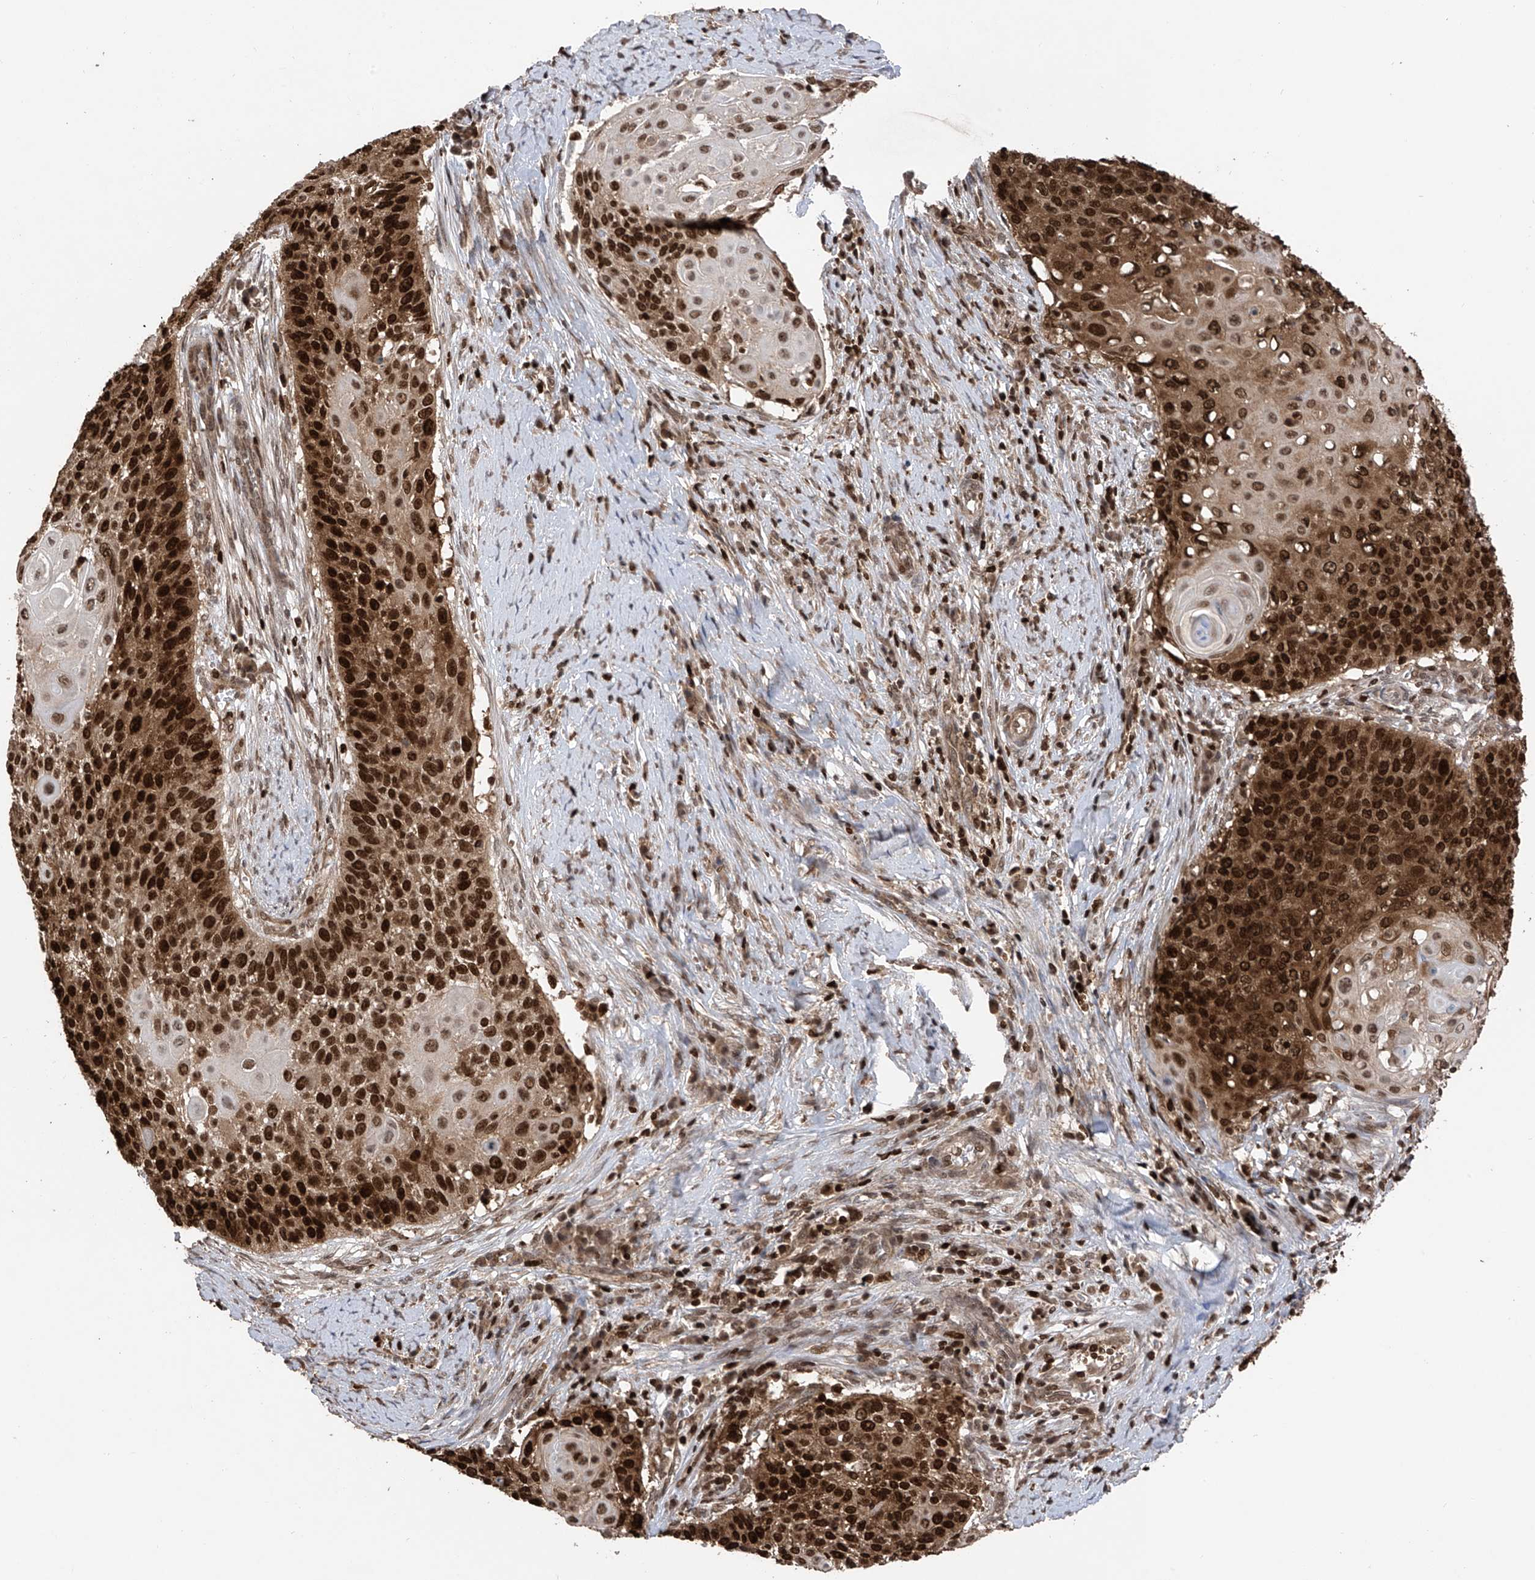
{"staining": {"intensity": "strong", "quantity": ">75%", "location": "cytoplasmic/membranous,nuclear"}, "tissue": "cervical cancer", "cell_type": "Tumor cells", "image_type": "cancer", "snomed": [{"axis": "morphology", "description": "Squamous cell carcinoma, NOS"}, {"axis": "topography", "description": "Cervix"}], "caption": "Immunohistochemical staining of cervical cancer shows strong cytoplasmic/membranous and nuclear protein staining in approximately >75% of tumor cells.", "gene": "DNAJC9", "patient": {"sex": "female", "age": 39}}